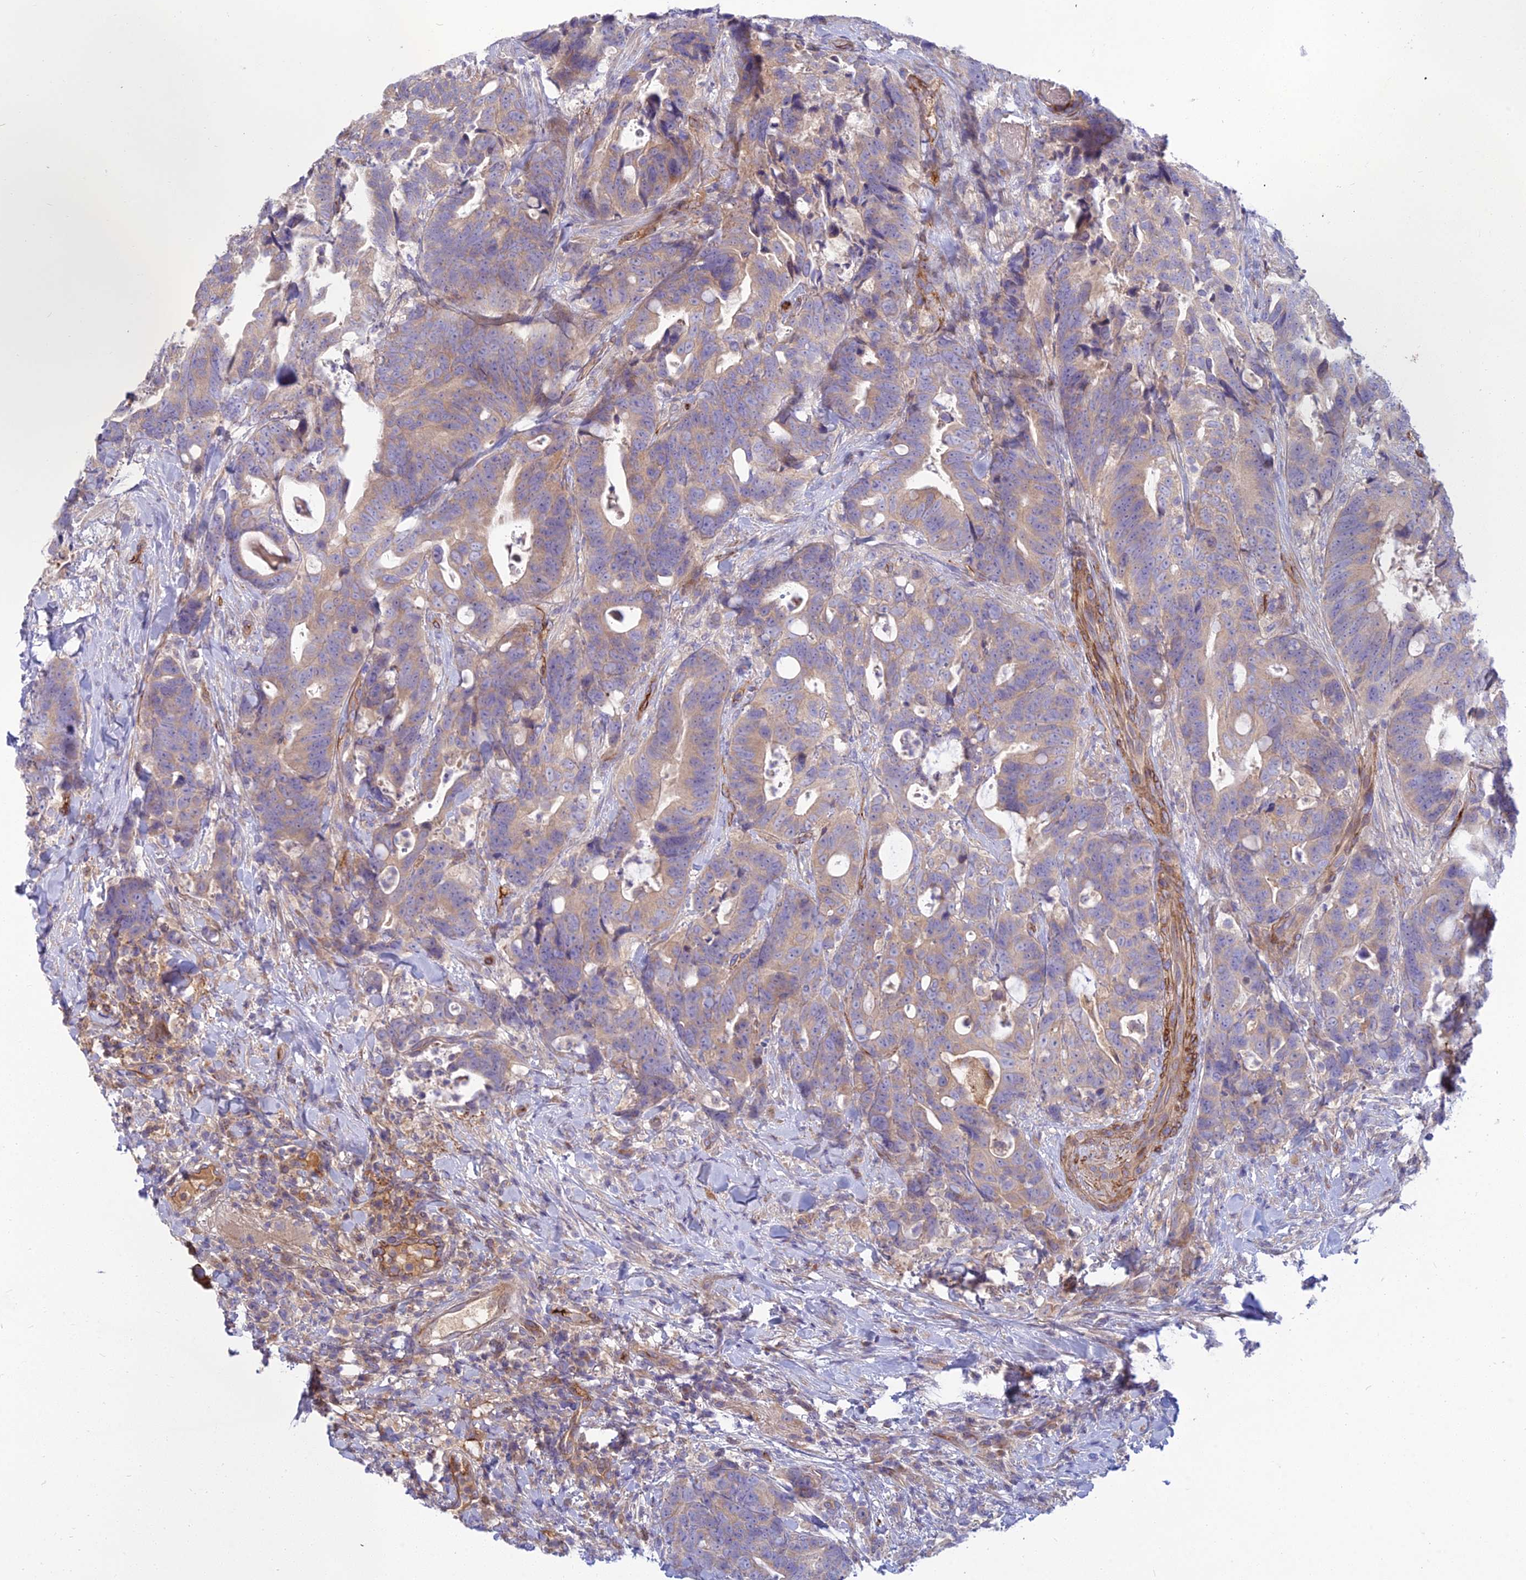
{"staining": {"intensity": "weak", "quantity": ">75%", "location": "cytoplasmic/membranous"}, "tissue": "colorectal cancer", "cell_type": "Tumor cells", "image_type": "cancer", "snomed": [{"axis": "morphology", "description": "Adenocarcinoma, NOS"}, {"axis": "topography", "description": "Colon"}], "caption": "Weak cytoplasmic/membranous protein positivity is appreciated in approximately >75% of tumor cells in colorectal cancer (adenocarcinoma). (DAB (3,3'-diaminobenzidine) = brown stain, brightfield microscopy at high magnification).", "gene": "DUS2", "patient": {"sex": "female", "age": 82}}